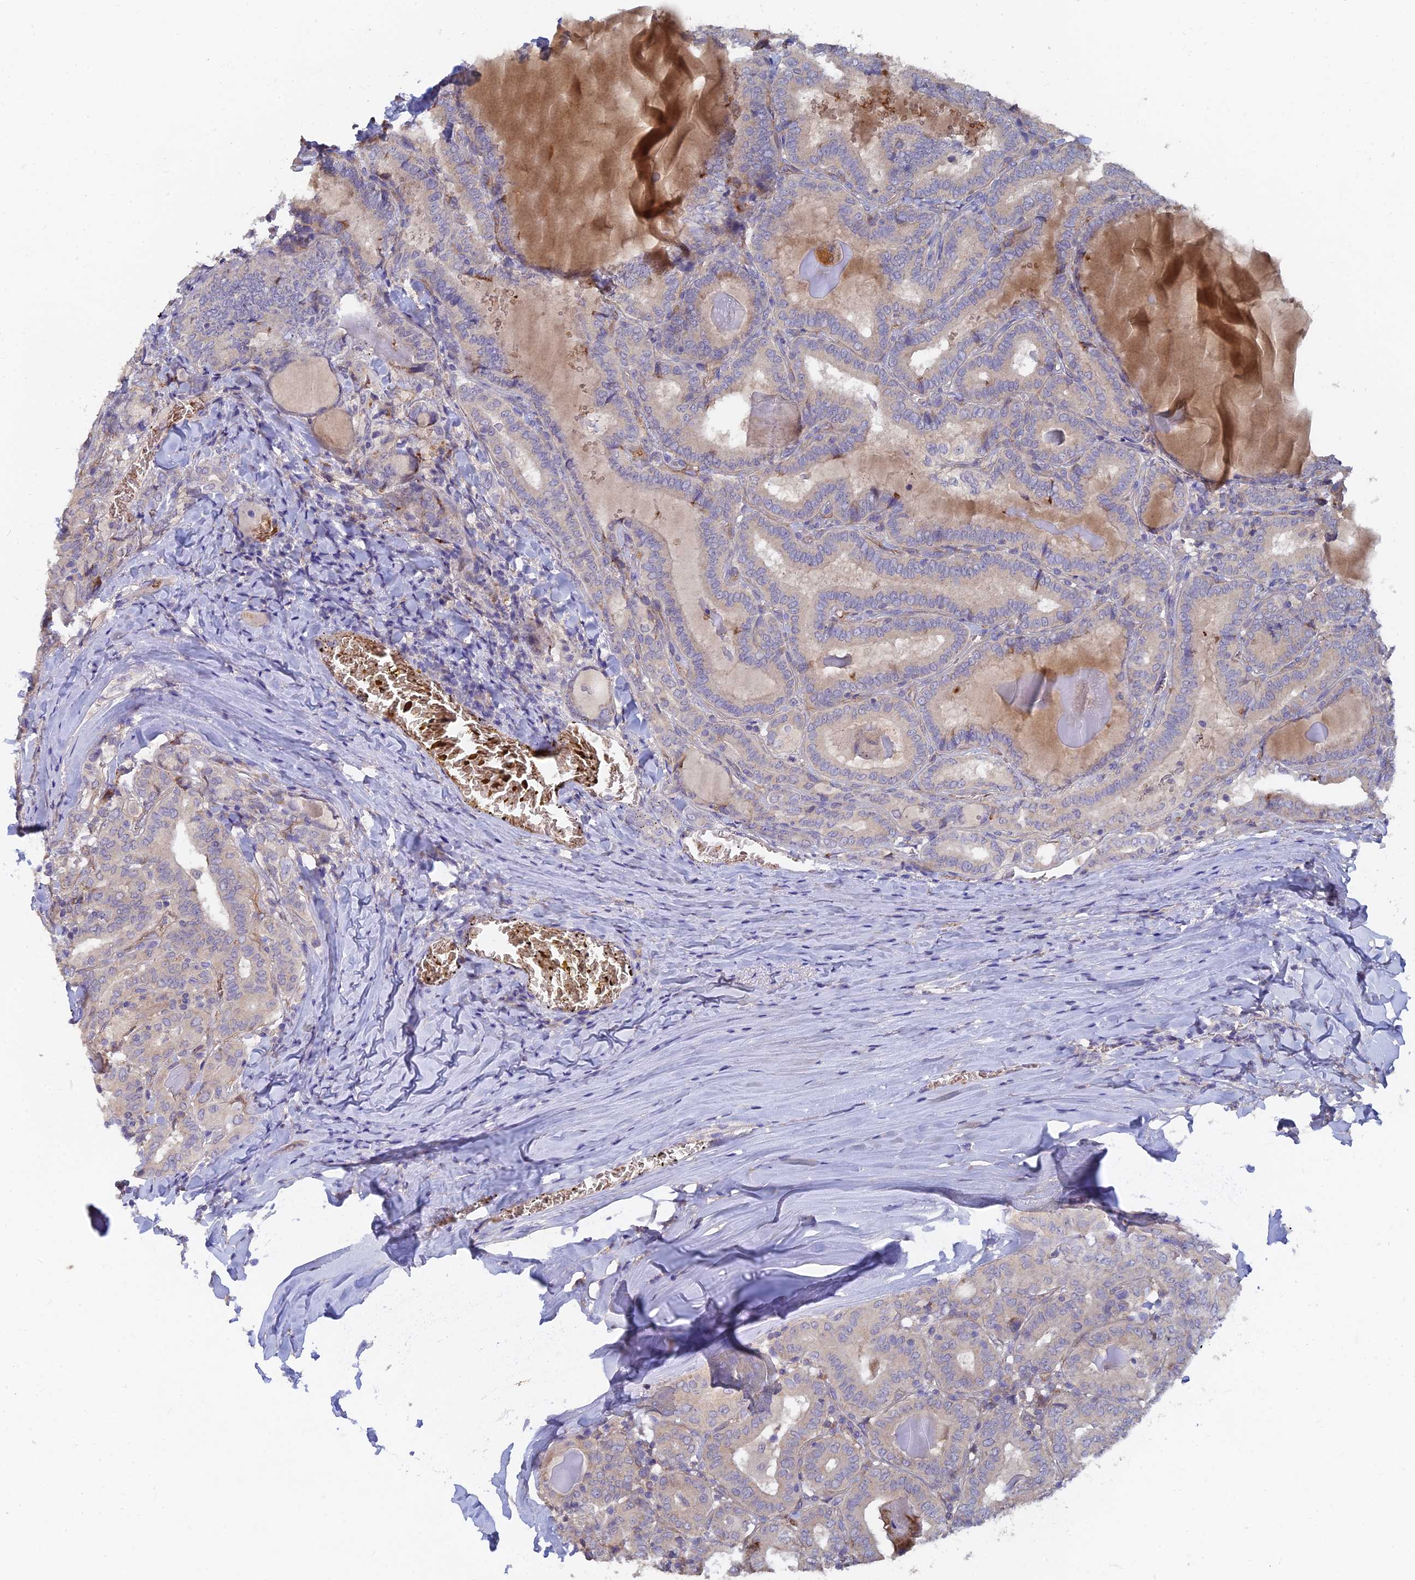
{"staining": {"intensity": "negative", "quantity": "none", "location": "none"}, "tissue": "thyroid cancer", "cell_type": "Tumor cells", "image_type": "cancer", "snomed": [{"axis": "morphology", "description": "Papillary adenocarcinoma, NOS"}, {"axis": "topography", "description": "Thyroid gland"}], "caption": "Tumor cells are negative for protein expression in human thyroid papillary adenocarcinoma.", "gene": "ARRDC1", "patient": {"sex": "female", "age": 72}}